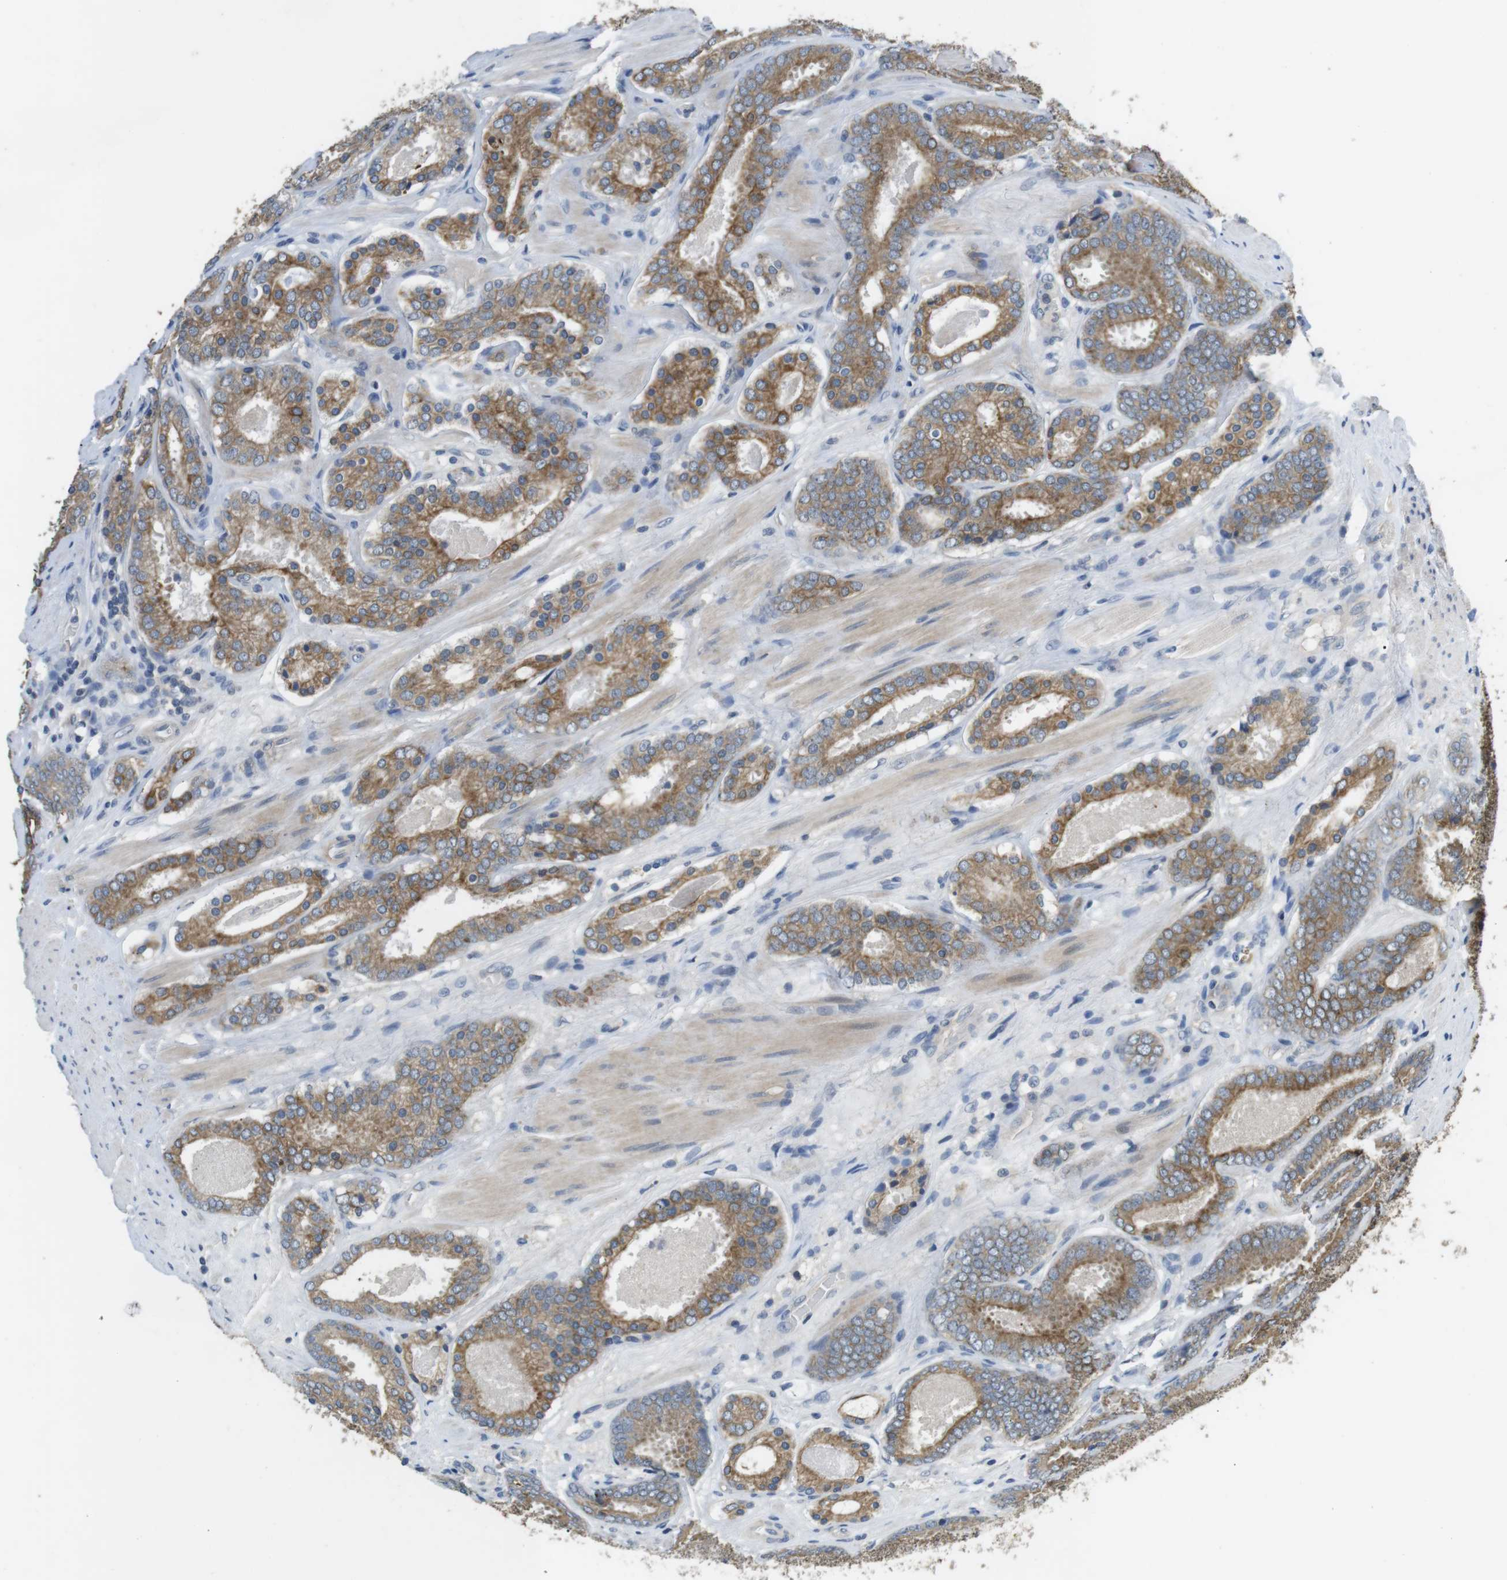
{"staining": {"intensity": "moderate", "quantity": ">75%", "location": "cytoplasmic/membranous"}, "tissue": "prostate cancer", "cell_type": "Tumor cells", "image_type": "cancer", "snomed": [{"axis": "morphology", "description": "Adenocarcinoma, Low grade"}, {"axis": "topography", "description": "Prostate"}], "caption": "A brown stain shows moderate cytoplasmic/membranous expression of a protein in human prostate cancer (low-grade adenocarcinoma) tumor cells. (IHC, brightfield microscopy, high magnification).", "gene": "ADGRL3", "patient": {"sex": "male", "age": 69}}